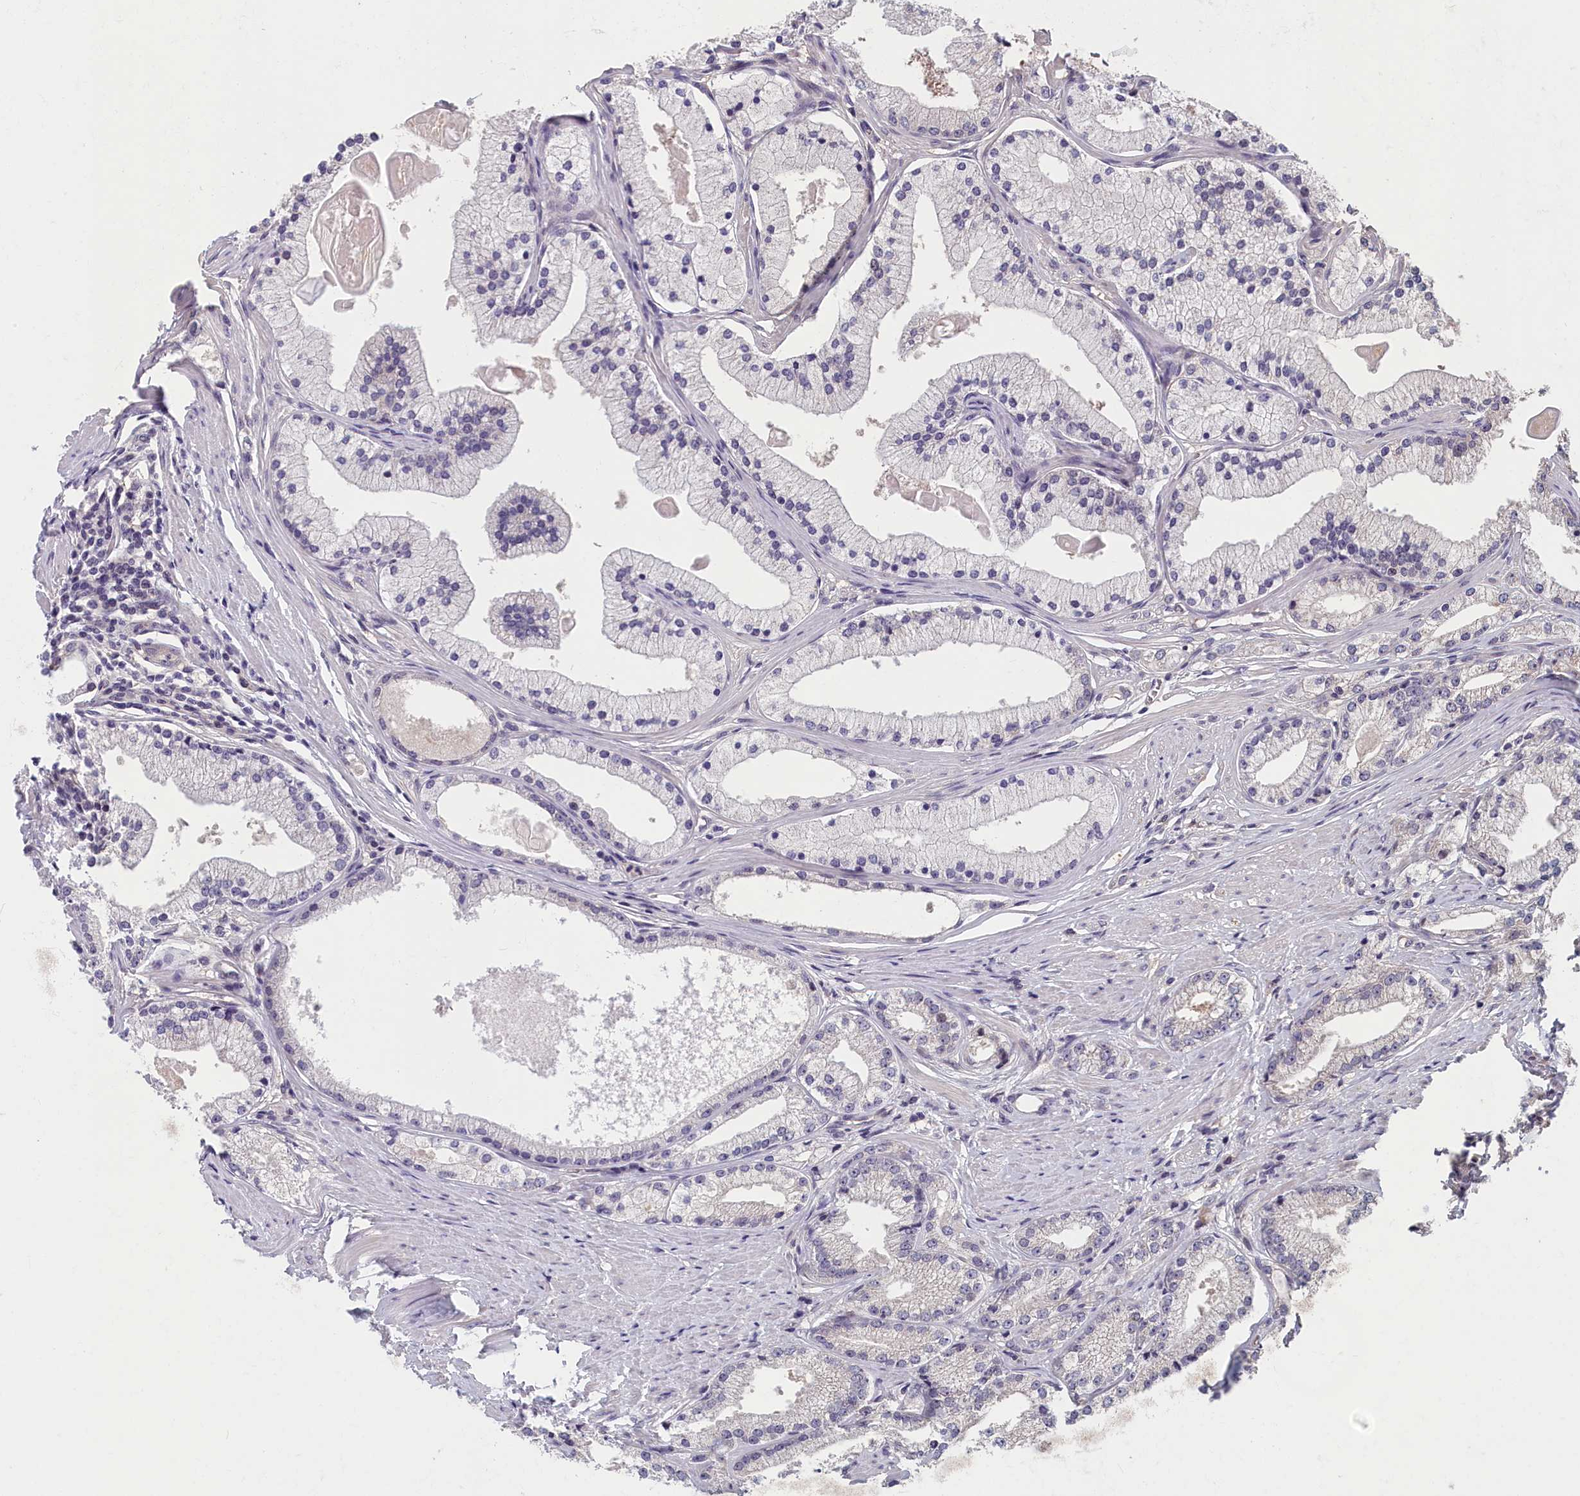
{"staining": {"intensity": "negative", "quantity": "none", "location": "none"}, "tissue": "prostate cancer", "cell_type": "Tumor cells", "image_type": "cancer", "snomed": [{"axis": "morphology", "description": "Adenocarcinoma, Low grade"}, {"axis": "topography", "description": "Prostate"}], "caption": "Photomicrograph shows no protein staining in tumor cells of prostate low-grade adenocarcinoma tissue.", "gene": "TMEM116", "patient": {"sex": "male", "age": 57}}